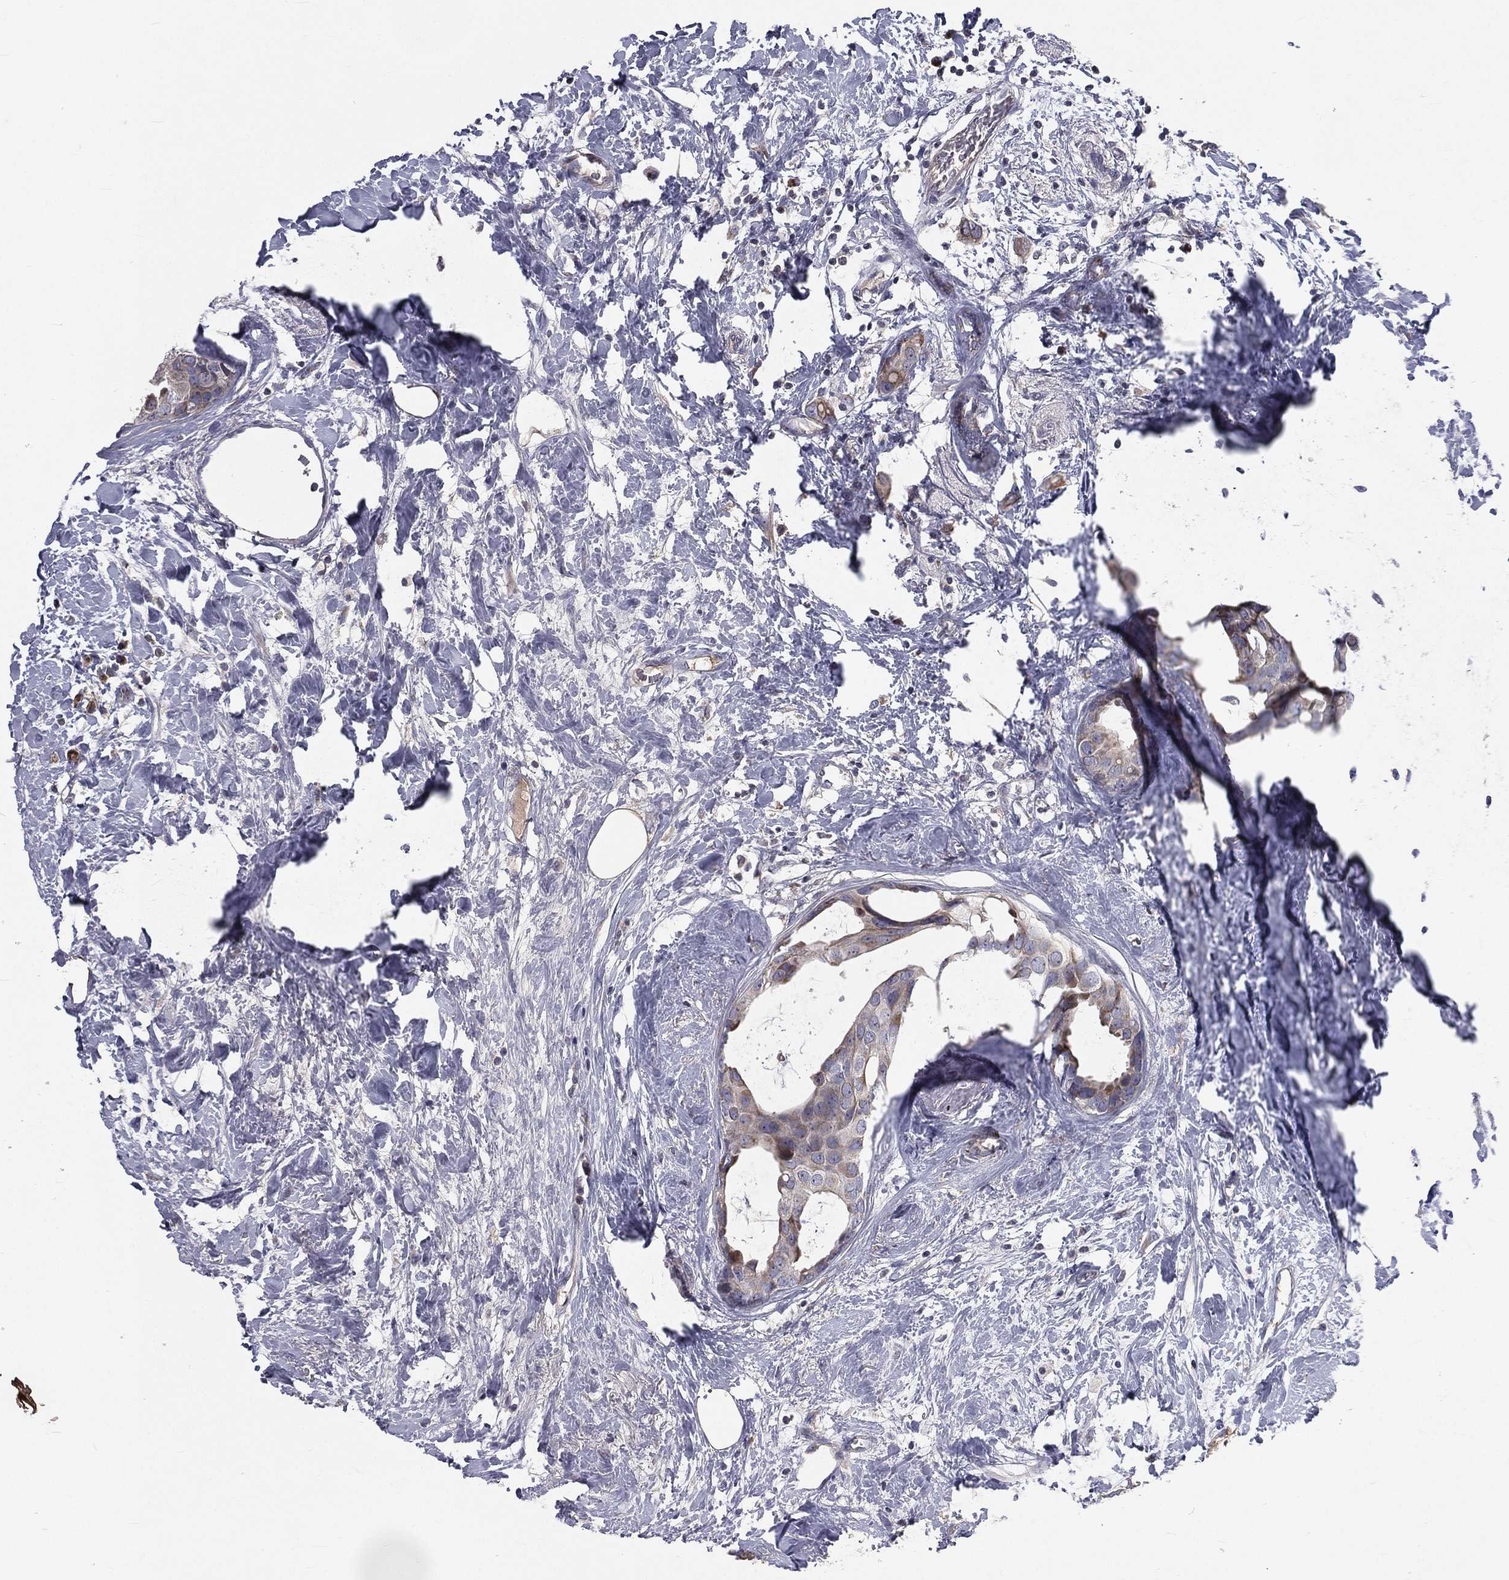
{"staining": {"intensity": "weak", "quantity": "<25%", "location": "cytoplasmic/membranous"}, "tissue": "breast cancer", "cell_type": "Tumor cells", "image_type": "cancer", "snomed": [{"axis": "morphology", "description": "Duct carcinoma"}, {"axis": "topography", "description": "Breast"}], "caption": "This photomicrograph is of intraductal carcinoma (breast) stained with IHC to label a protein in brown with the nuclei are counter-stained blue. There is no expression in tumor cells.", "gene": "GPD1", "patient": {"sex": "female", "age": 45}}